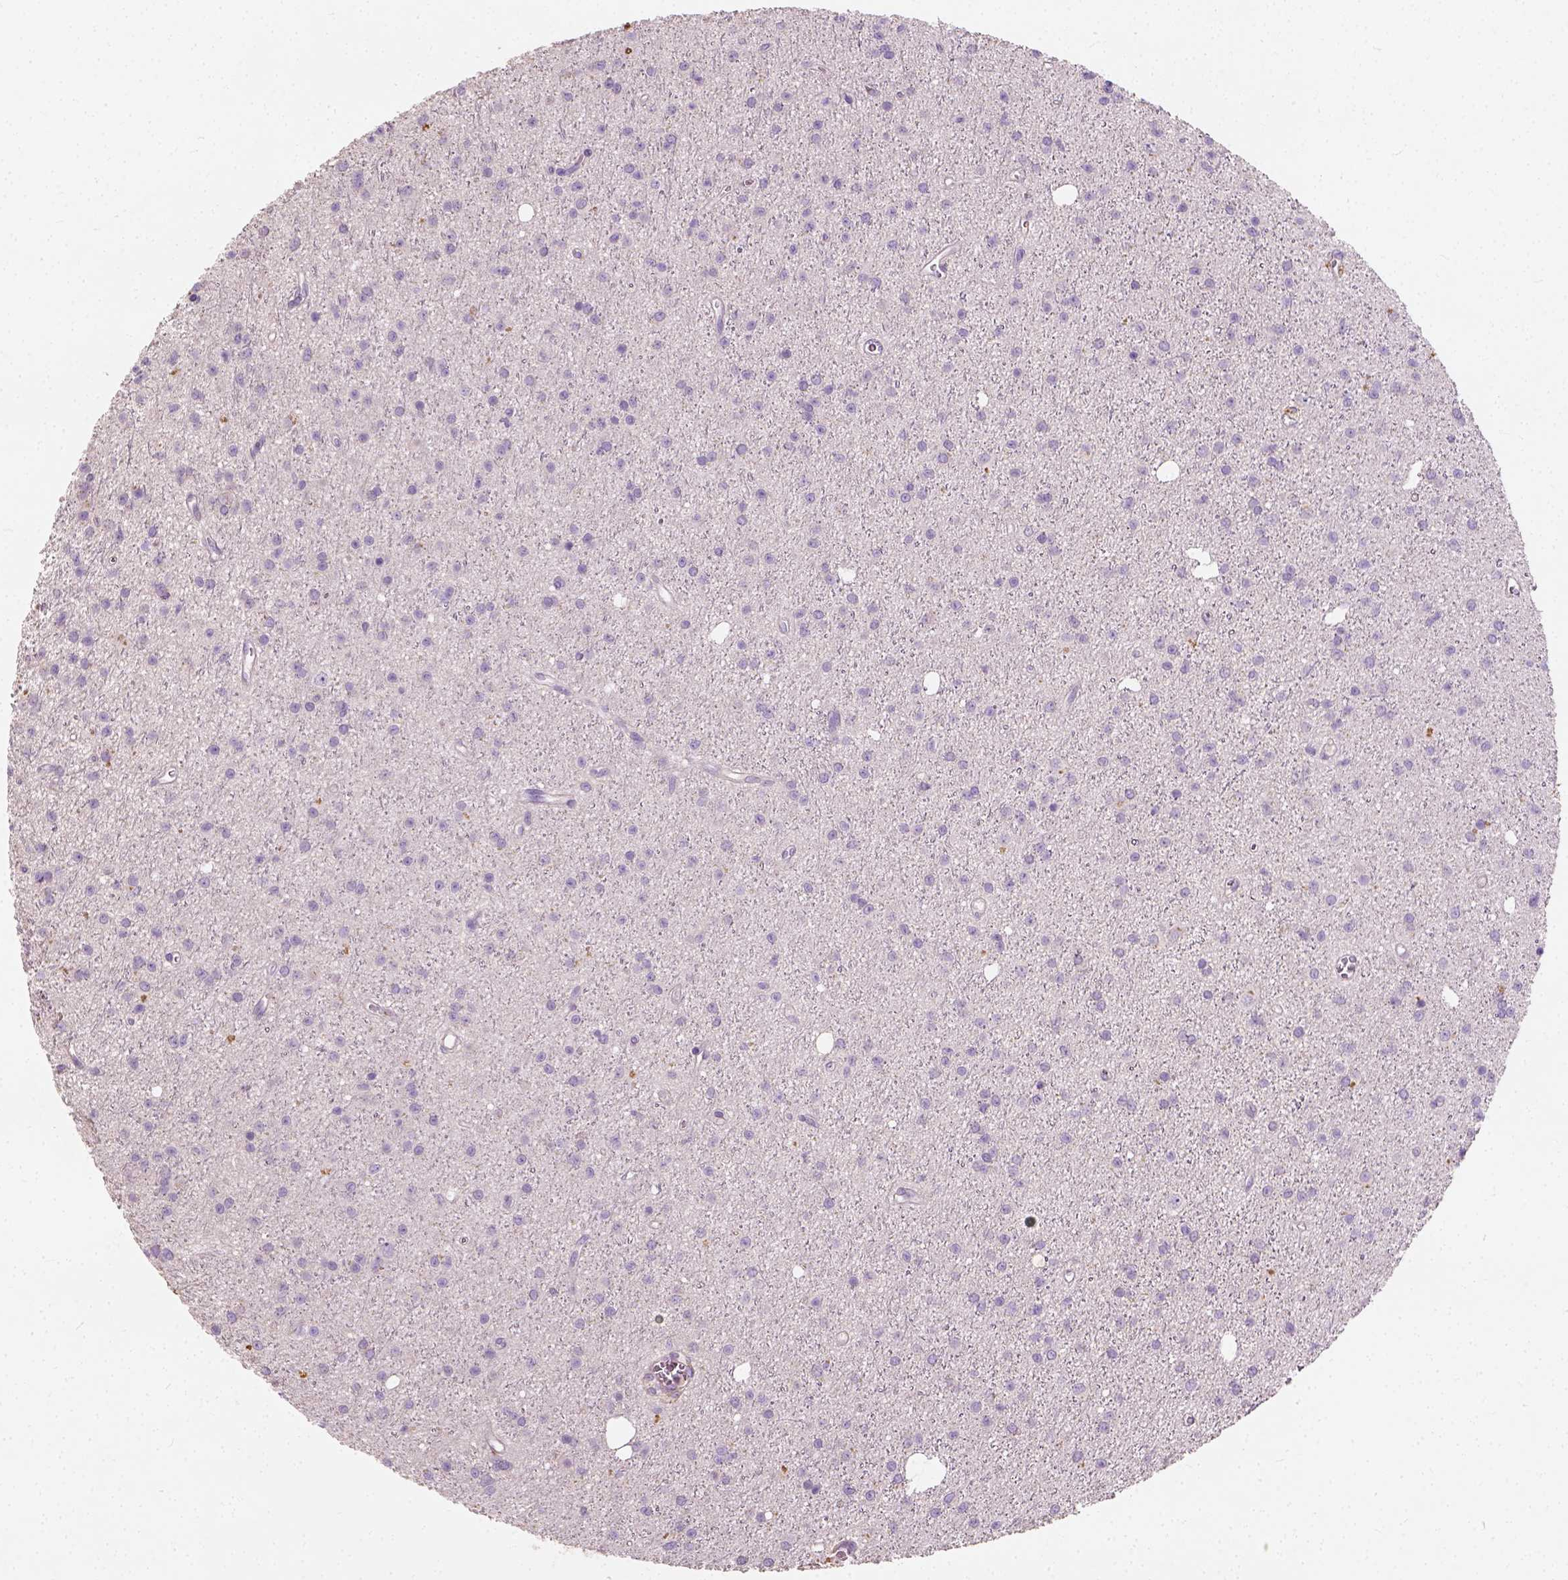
{"staining": {"intensity": "negative", "quantity": "none", "location": "none"}, "tissue": "glioma", "cell_type": "Tumor cells", "image_type": "cancer", "snomed": [{"axis": "morphology", "description": "Glioma, malignant, Low grade"}, {"axis": "topography", "description": "Brain"}], "caption": "Tumor cells show no significant protein staining in glioma. (IHC, brightfield microscopy, high magnification).", "gene": "DHCR24", "patient": {"sex": "male", "age": 27}}